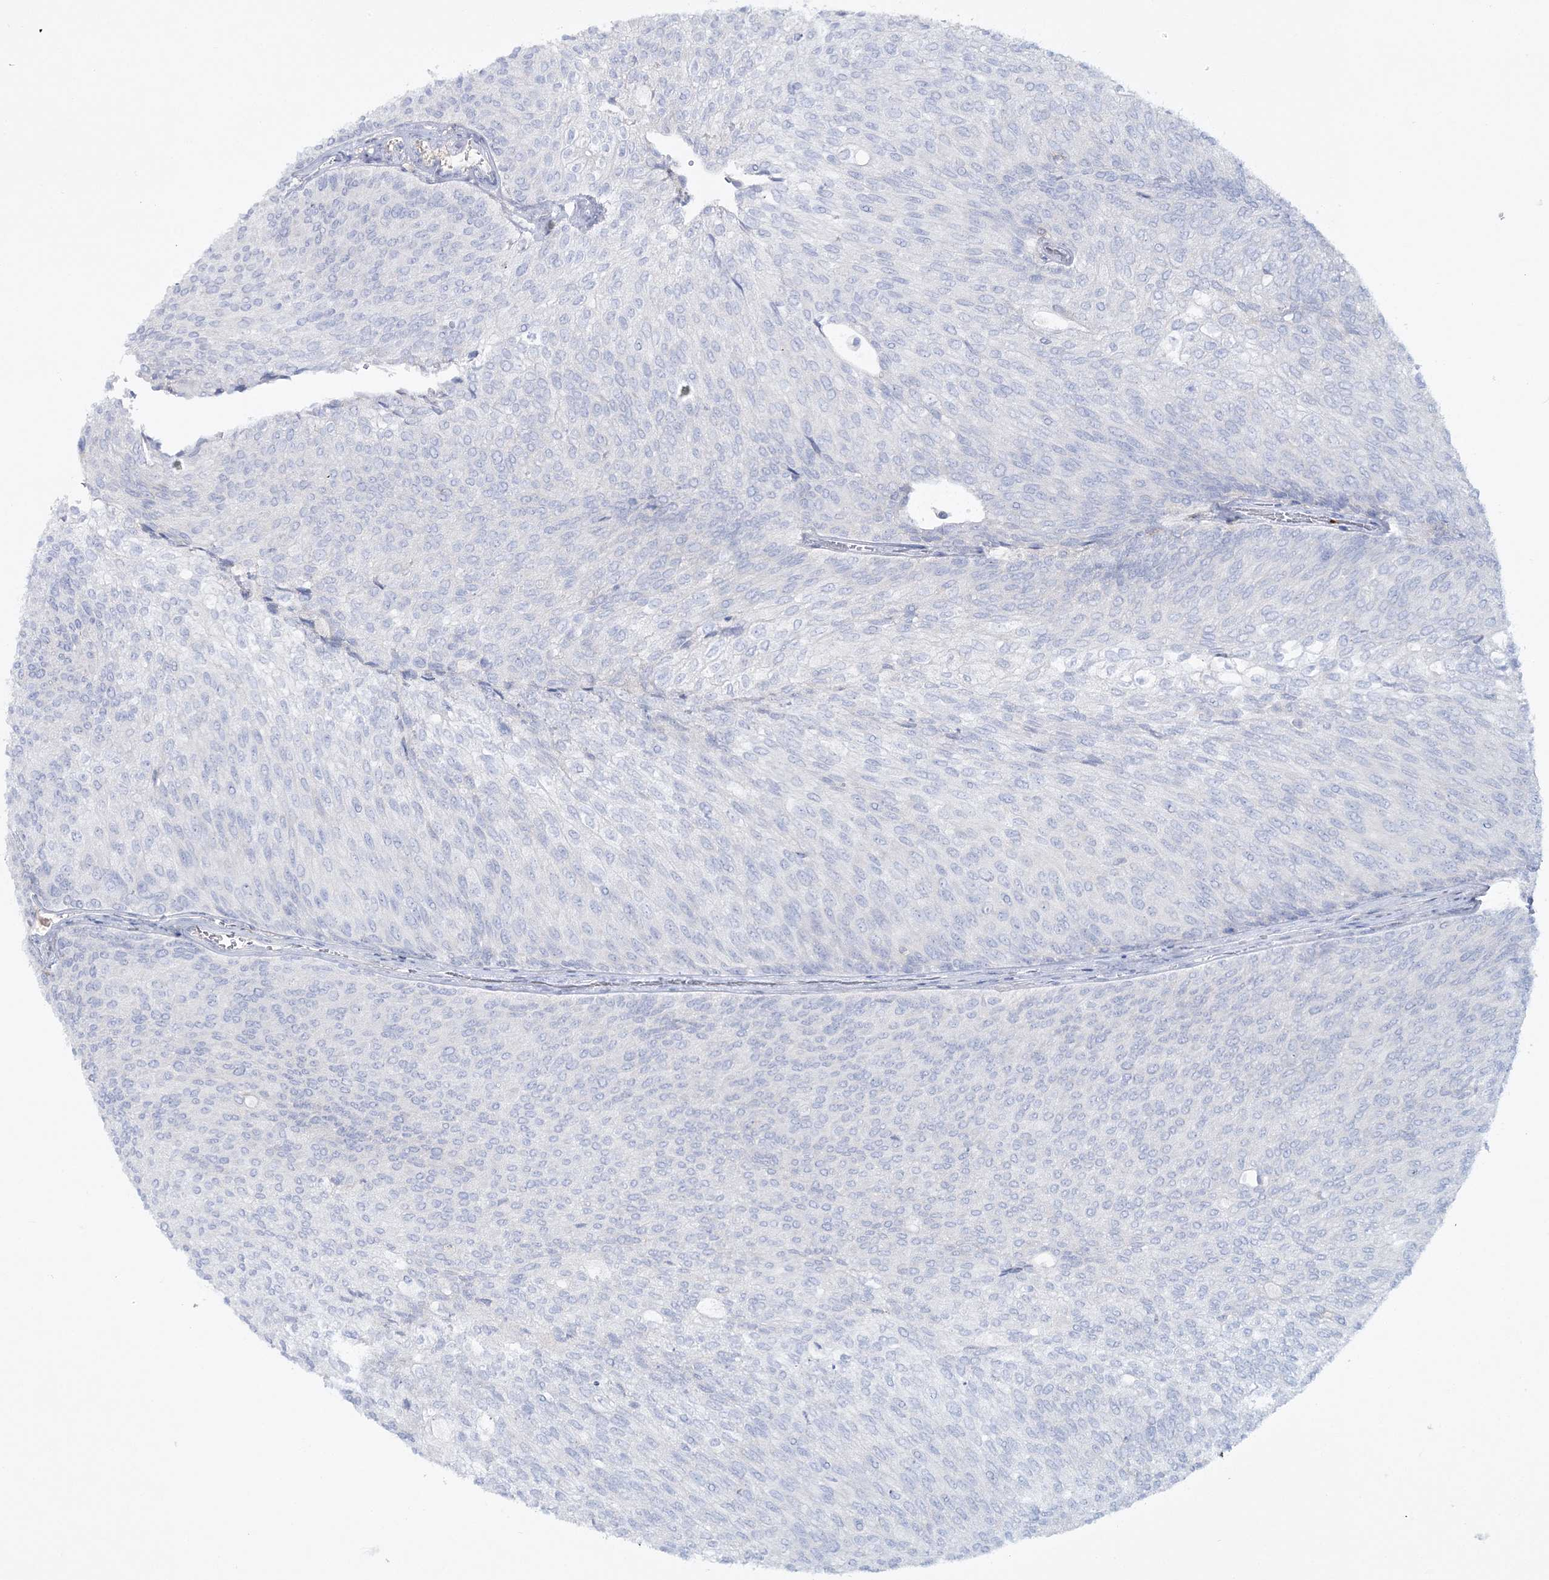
{"staining": {"intensity": "negative", "quantity": "none", "location": "none"}, "tissue": "urothelial cancer", "cell_type": "Tumor cells", "image_type": "cancer", "snomed": [{"axis": "morphology", "description": "Urothelial carcinoma, Low grade"}, {"axis": "topography", "description": "Urinary bladder"}], "caption": "Histopathology image shows no protein positivity in tumor cells of urothelial carcinoma (low-grade) tissue.", "gene": "WDSUB1", "patient": {"sex": "female", "age": 79}}